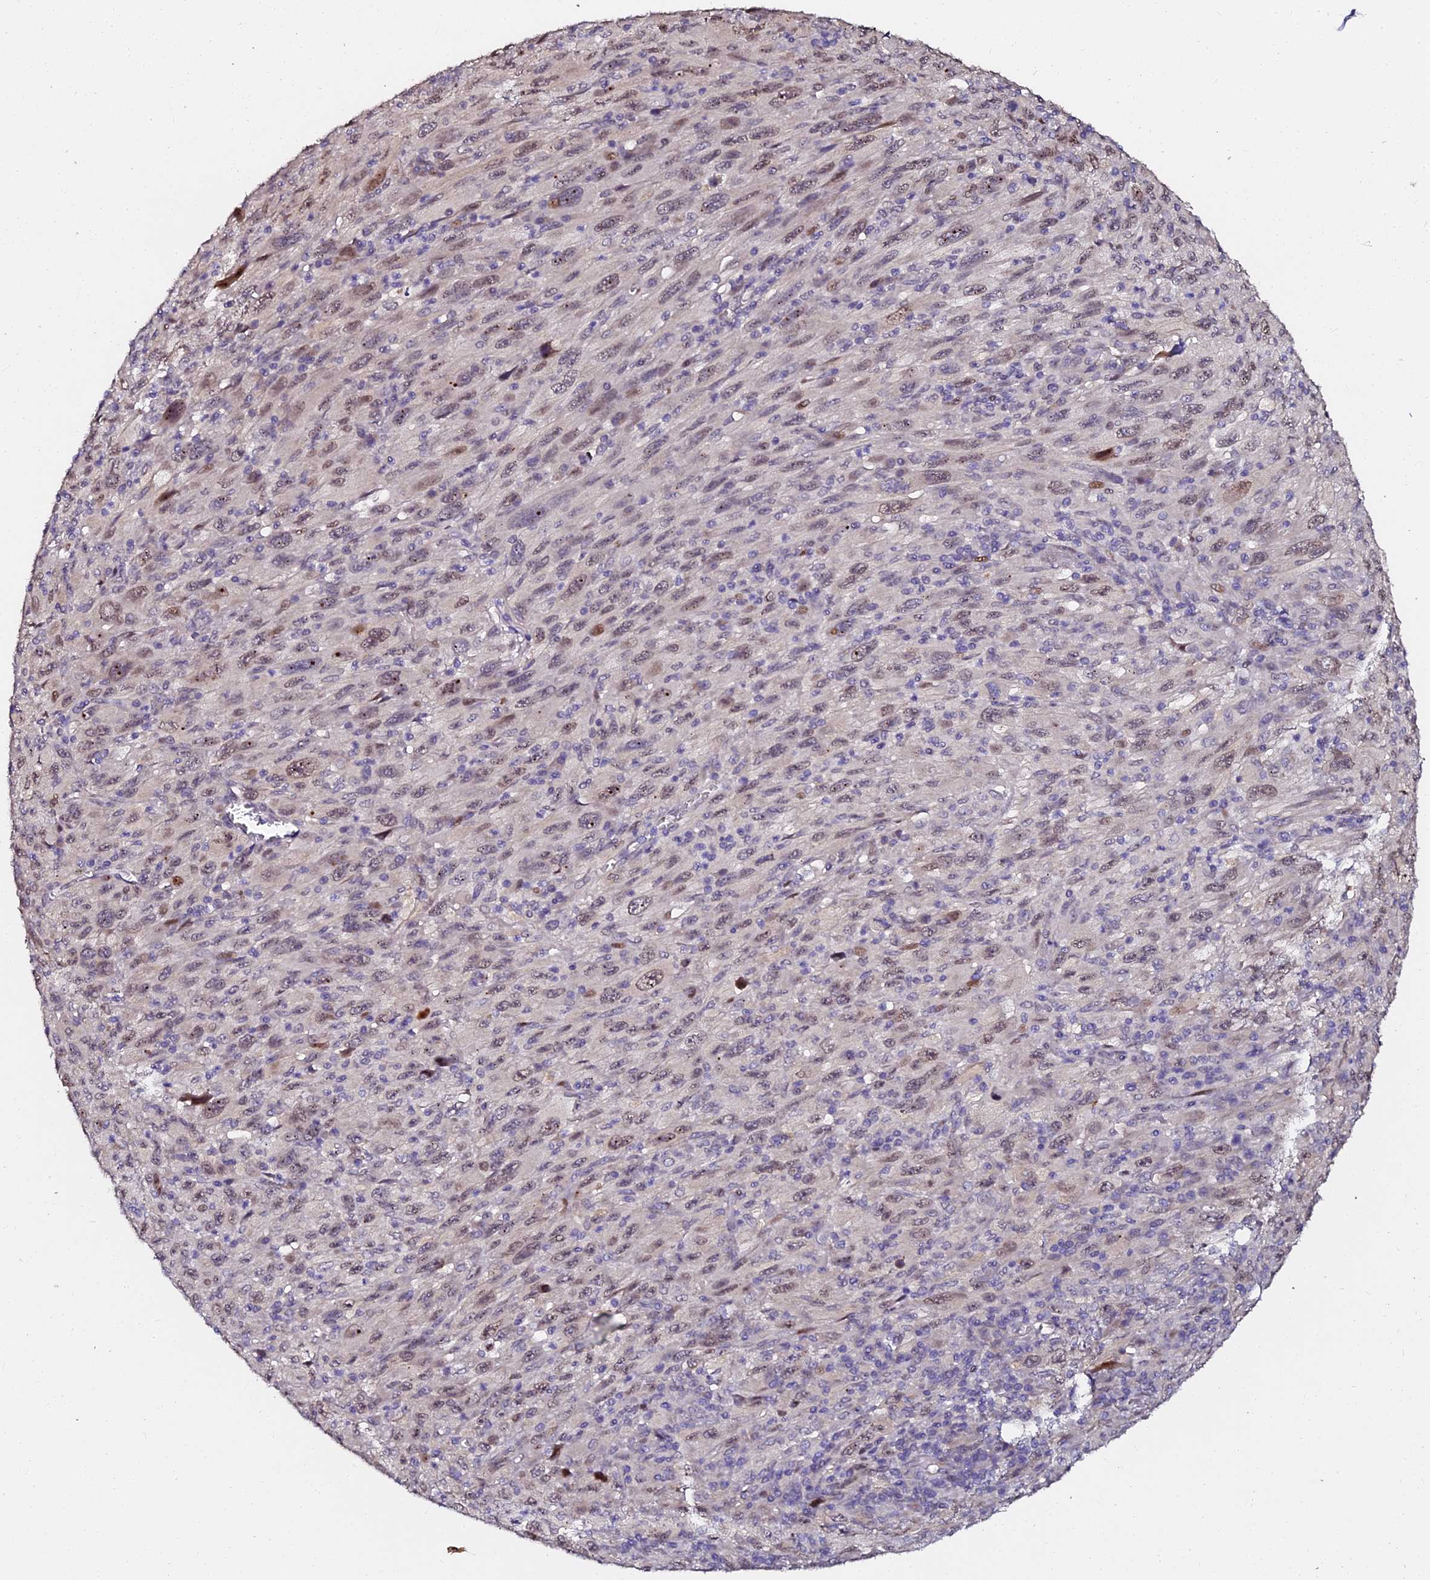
{"staining": {"intensity": "weak", "quantity": "25%-75%", "location": "nuclear"}, "tissue": "melanoma", "cell_type": "Tumor cells", "image_type": "cancer", "snomed": [{"axis": "morphology", "description": "Malignant melanoma, Metastatic site"}, {"axis": "topography", "description": "Skin"}], "caption": "Melanoma tissue demonstrates weak nuclear staining in approximately 25%-75% of tumor cells, visualized by immunohistochemistry.", "gene": "GPN3", "patient": {"sex": "female", "age": 56}}